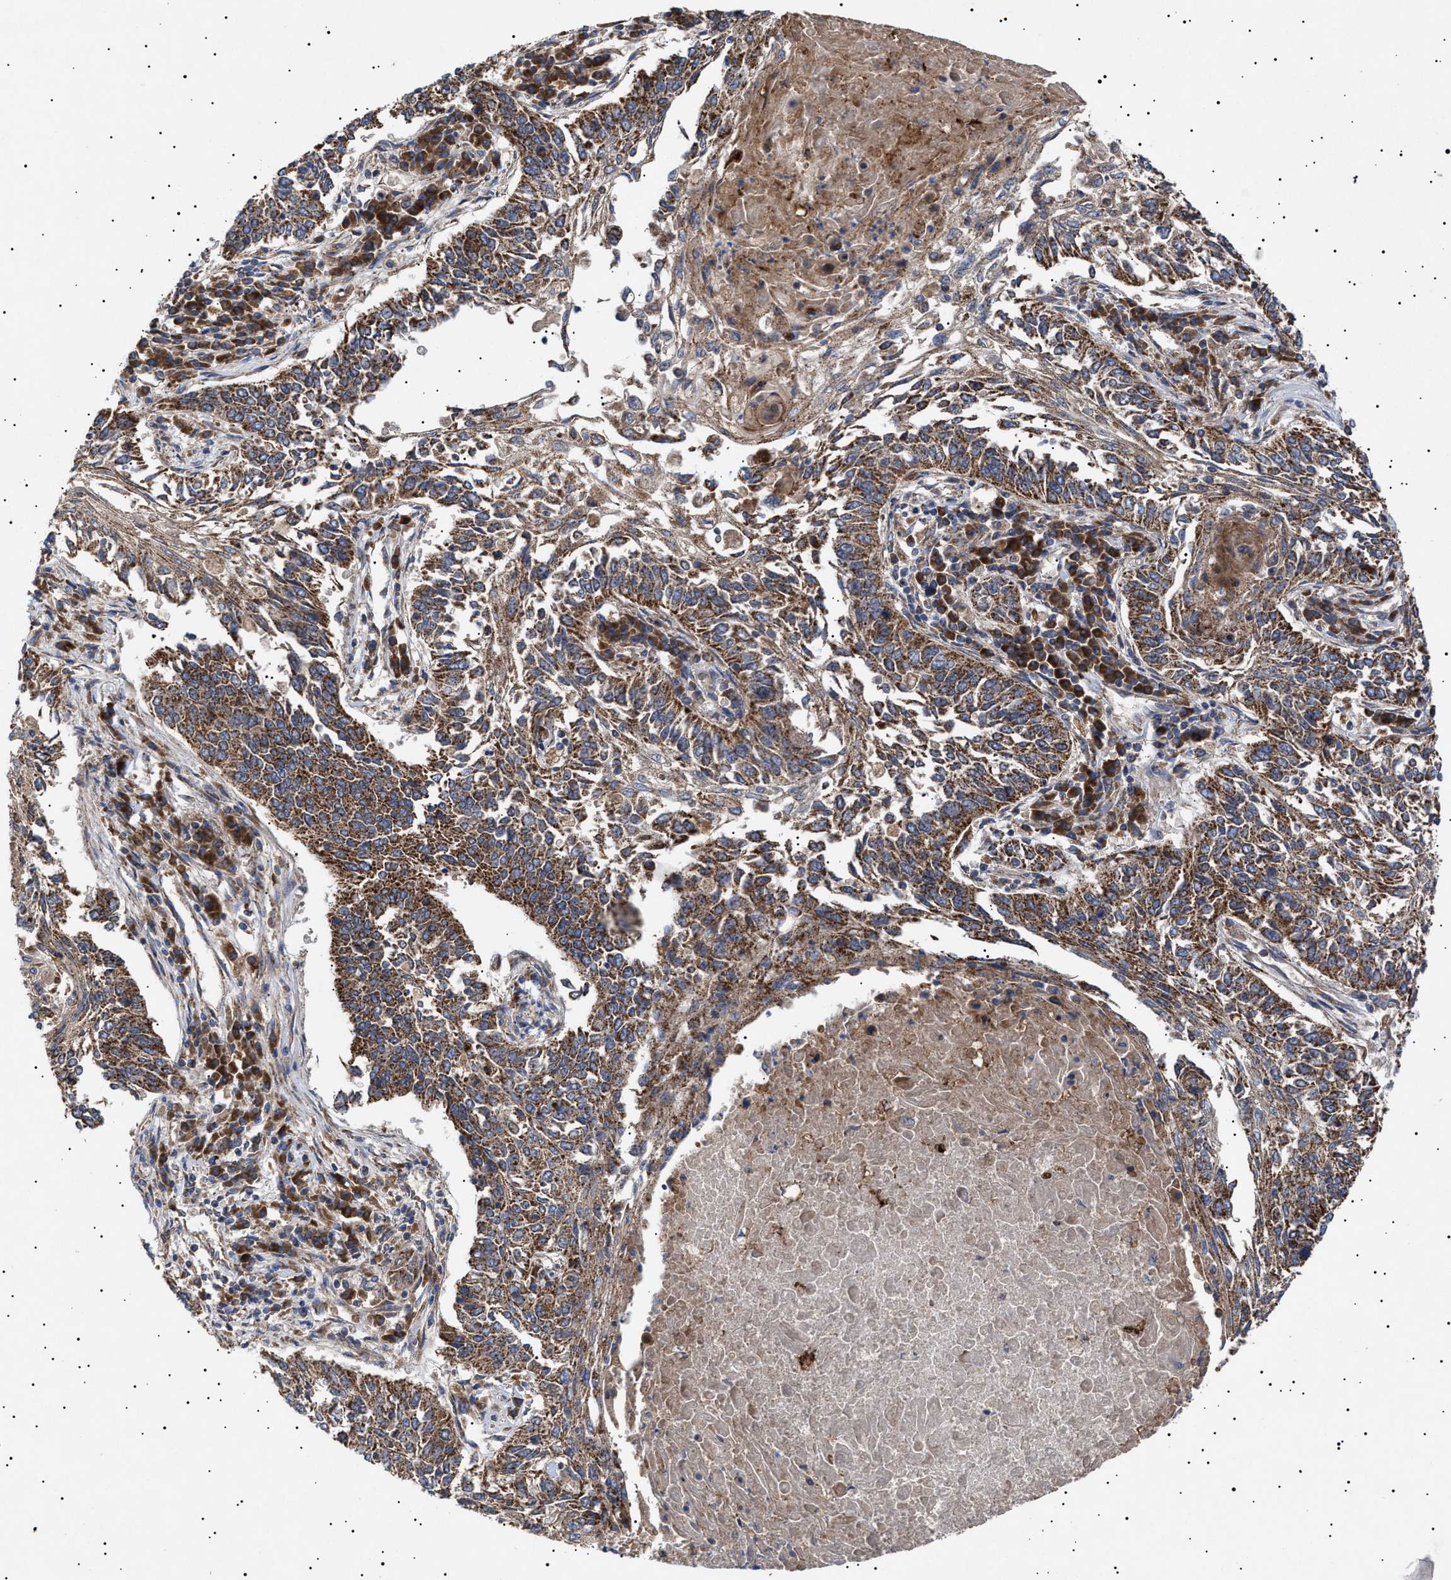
{"staining": {"intensity": "strong", "quantity": ">75%", "location": "cytoplasmic/membranous"}, "tissue": "lung cancer", "cell_type": "Tumor cells", "image_type": "cancer", "snomed": [{"axis": "morphology", "description": "Normal tissue, NOS"}, {"axis": "morphology", "description": "Squamous cell carcinoma, NOS"}, {"axis": "topography", "description": "Cartilage tissue"}, {"axis": "topography", "description": "Bronchus"}, {"axis": "topography", "description": "Lung"}], "caption": "Immunohistochemical staining of lung cancer exhibits high levels of strong cytoplasmic/membranous protein staining in about >75% of tumor cells.", "gene": "MRPL10", "patient": {"sex": "female", "age": 49}}